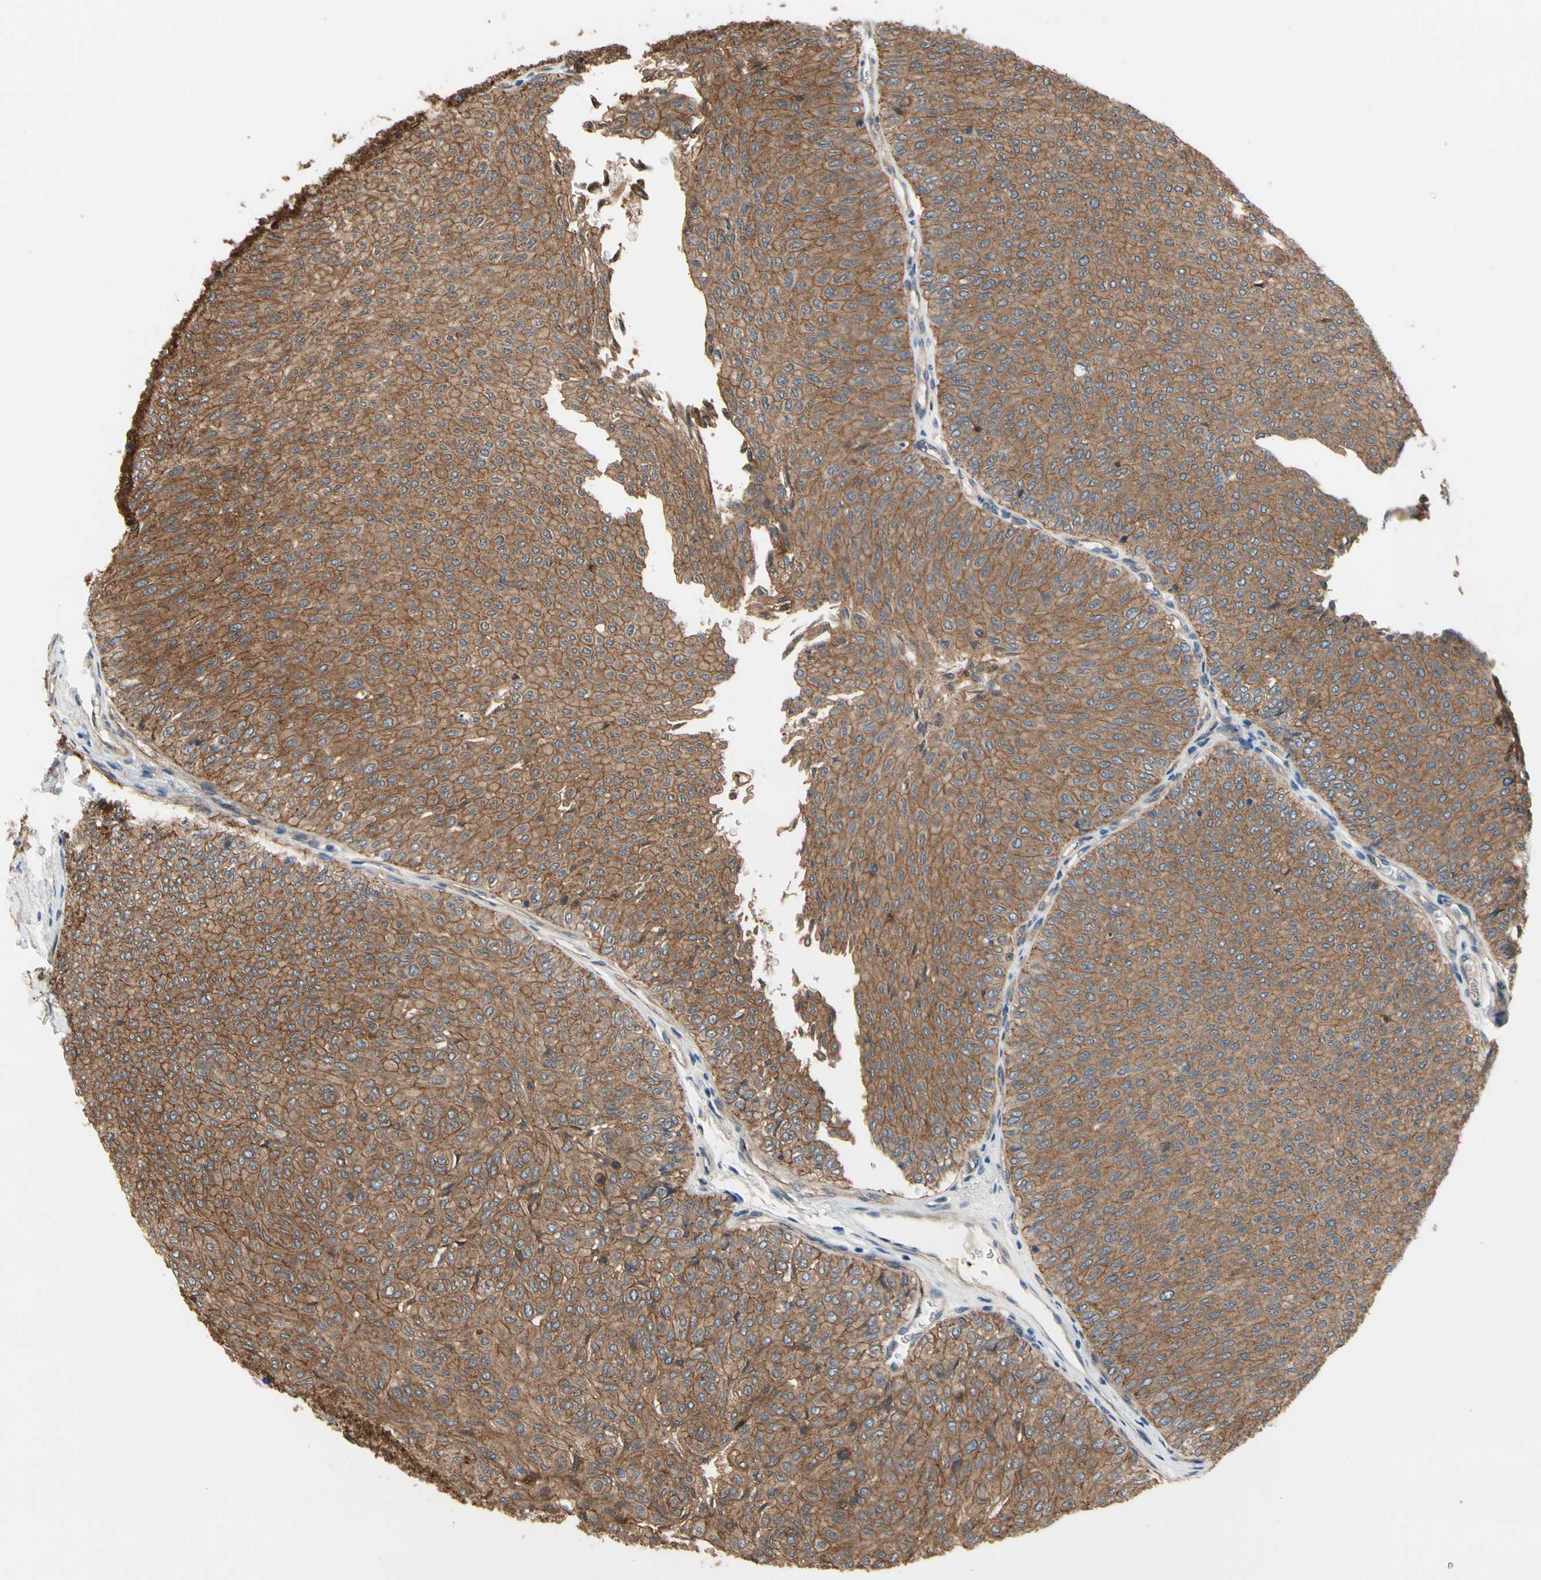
{"staining": {"intensity": "moderate", "quantity": ">75%", "location": "cytoplasmic/membranous"}, "tissue": "urothelial cancer", "cell_type": "Tumor cells", "image_type": "cancer", "snomed": [{"axis": "morphology", "description": "Urothelial carcinoma, Low grade"}, {"axis": "topography", "description": "Urinary bladder"}], "caption": "Urothelial cancer was stained to show a protein in brown. There is medium levels of moderate cytoplasmic/membranous staining in approximately >75% of tumor cells.", "gene": "CTTNBP2", "patient": {"sex": "male", "age": 78}}